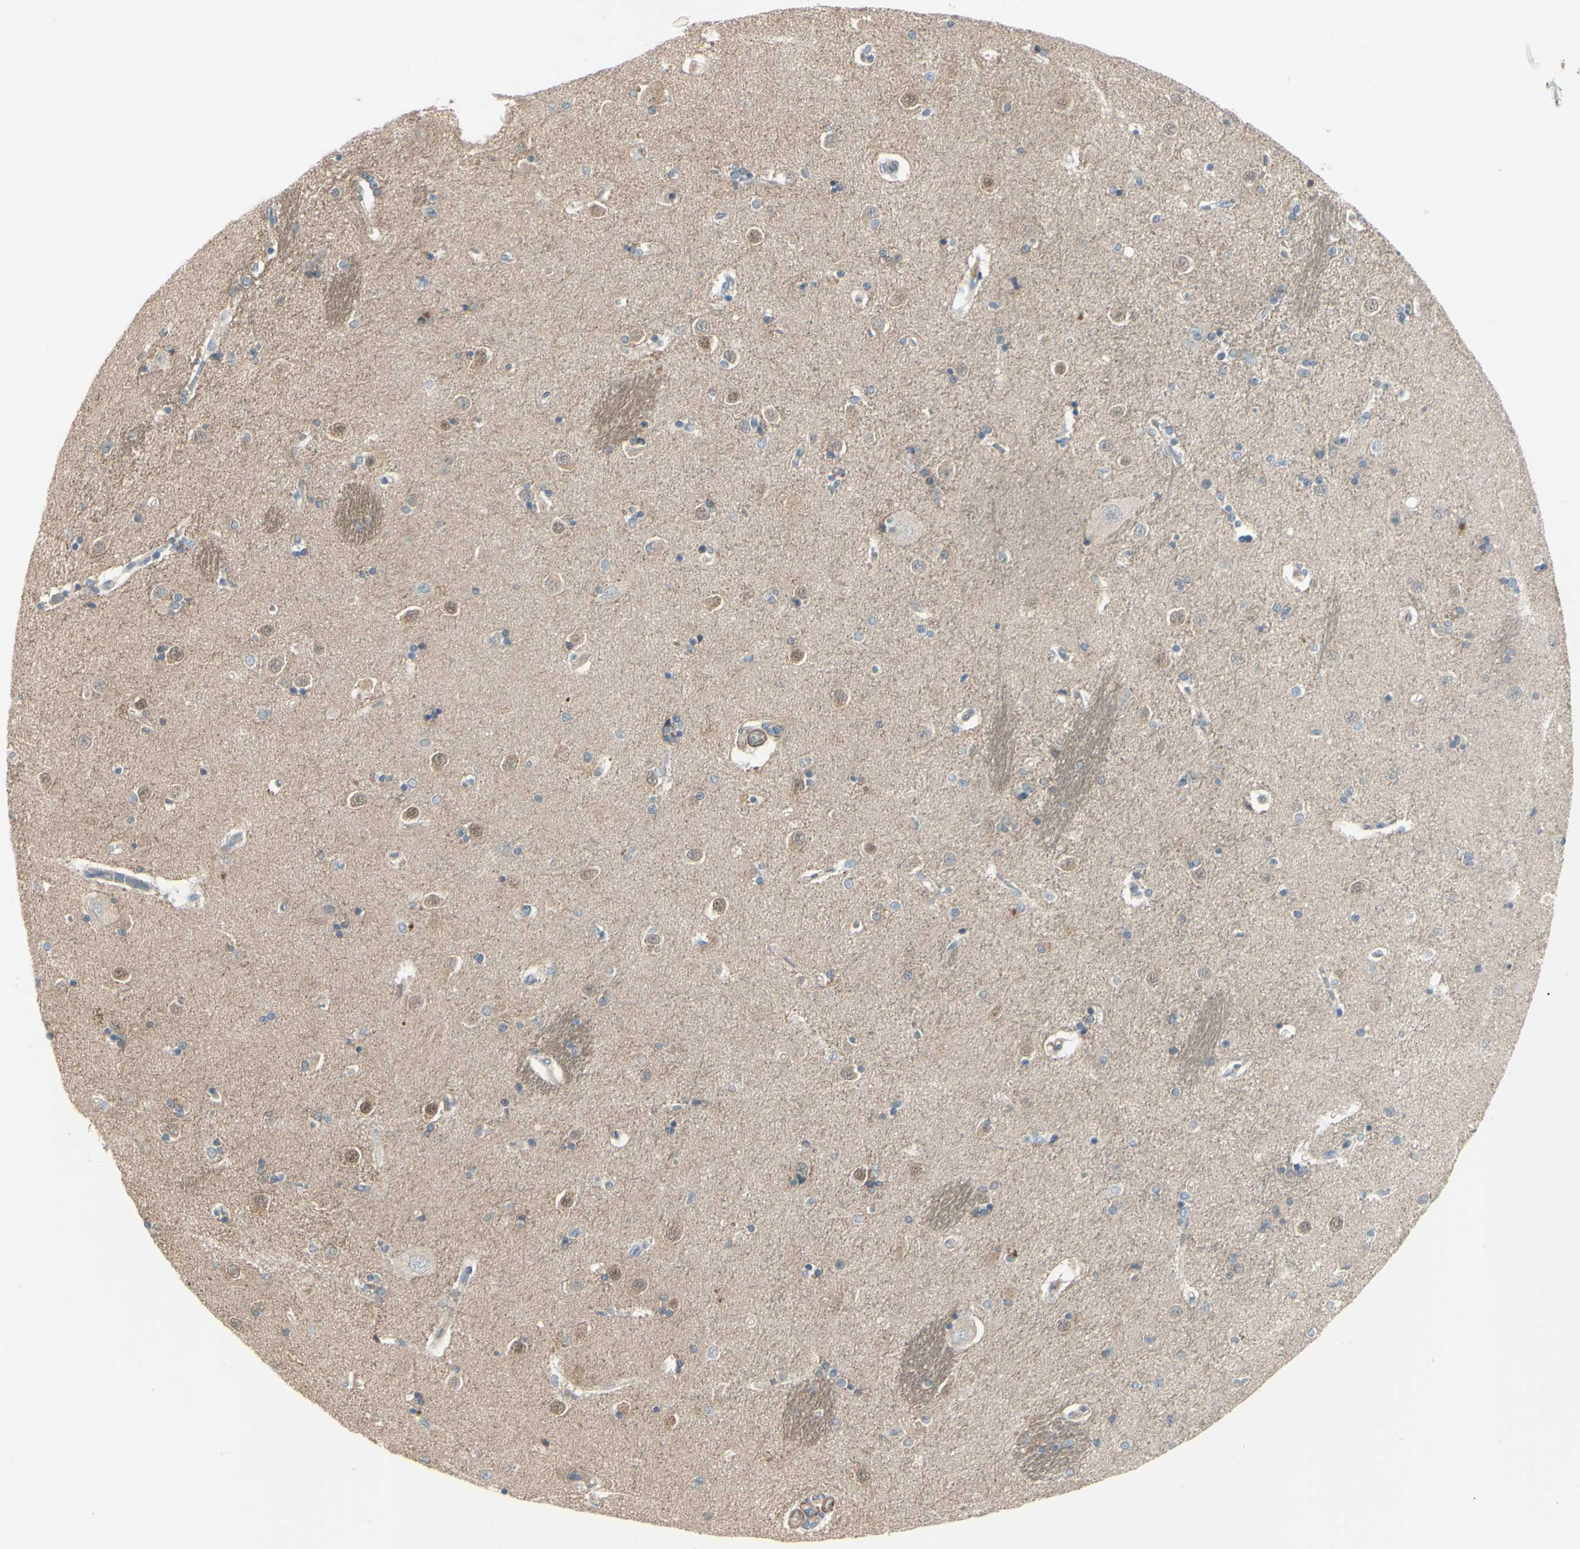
{"staining": {"intensity": "weak", "quantity": "25%-75%", "location": "cytoplasmic/membranous"}, "tissue": "caudate", "cell_type": "Glial cells", "image_type": "normal", "snomed": [{"axis": "morphology", "description": "Normal tissue, NOS"}, {"axis": "topography", "description": "Lateral ventricle wall"}], "caption": "Protein staining demonstrates weak cytoplasmic/membranous expression in approximately 25%-75% of glial cells in normal caudate.", "gene": "LRRK1", "patient": {"sex": "female", "age": 54}}